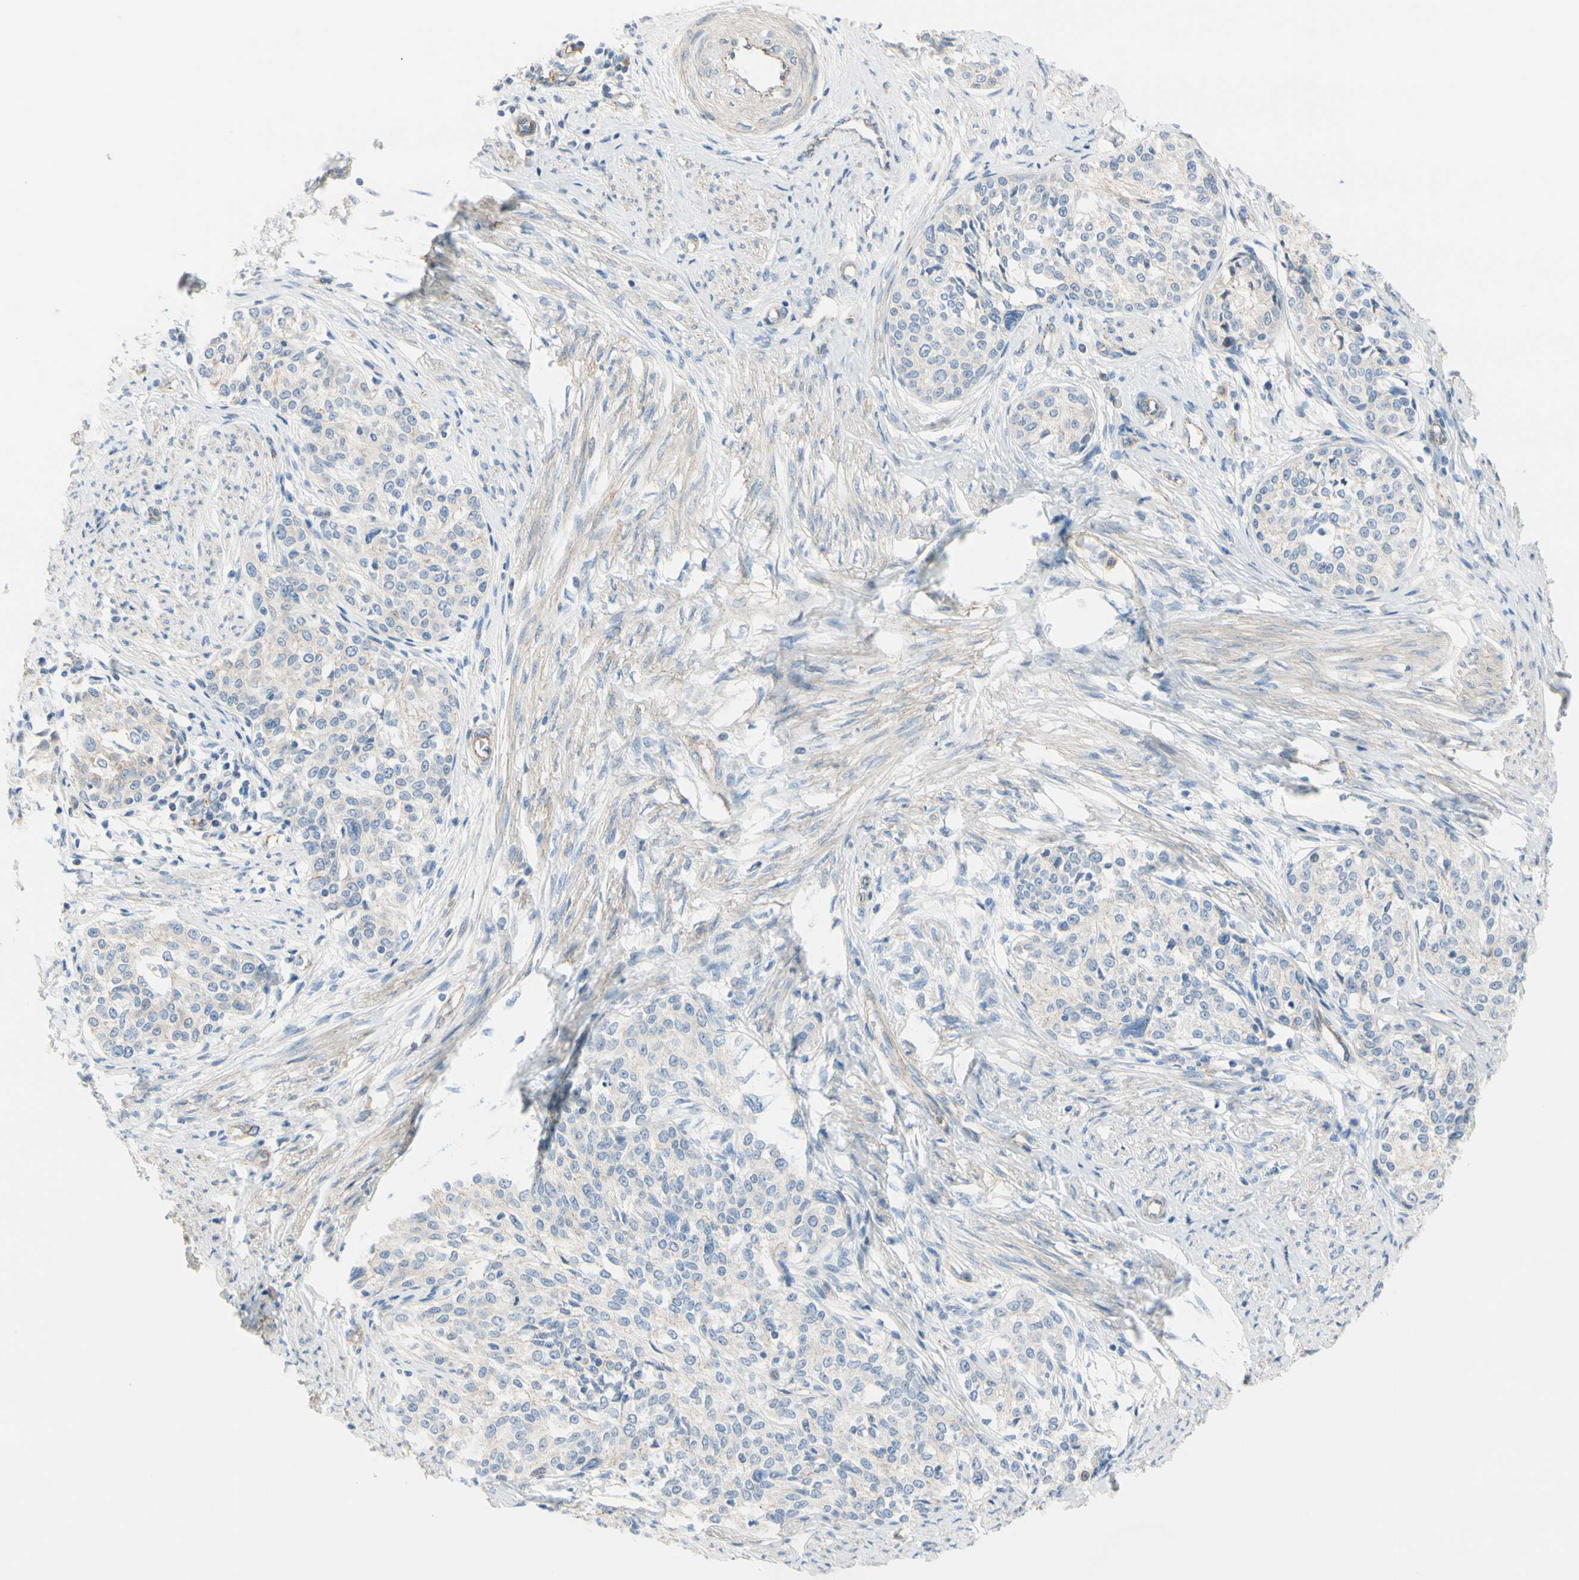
{"staining": {"intensity": "negative", "quantity": "none", "location": "none"}, "tissue": "cervical cancer", "cell_type": "Tumor cells", "image_type": "cancer", "snomed": [{"axis": "morphology", "description": "Squamous cell carcinoma, NOS"}, {"axis": "morphology", "description": "Adenocarcinoma, NOS"}, {"axis": "topography", "description": "Cervix"}], "caption": "IHC micrograph of human cervical squamous cell carcinoma stained for a protein (brown), which shows no staining in tumor cells. (Immunohistochemistry (ihc), brightfield microscopy, high magnification).", "gene": "TJP1", "patient": {"sex": "female", "age": 52}}